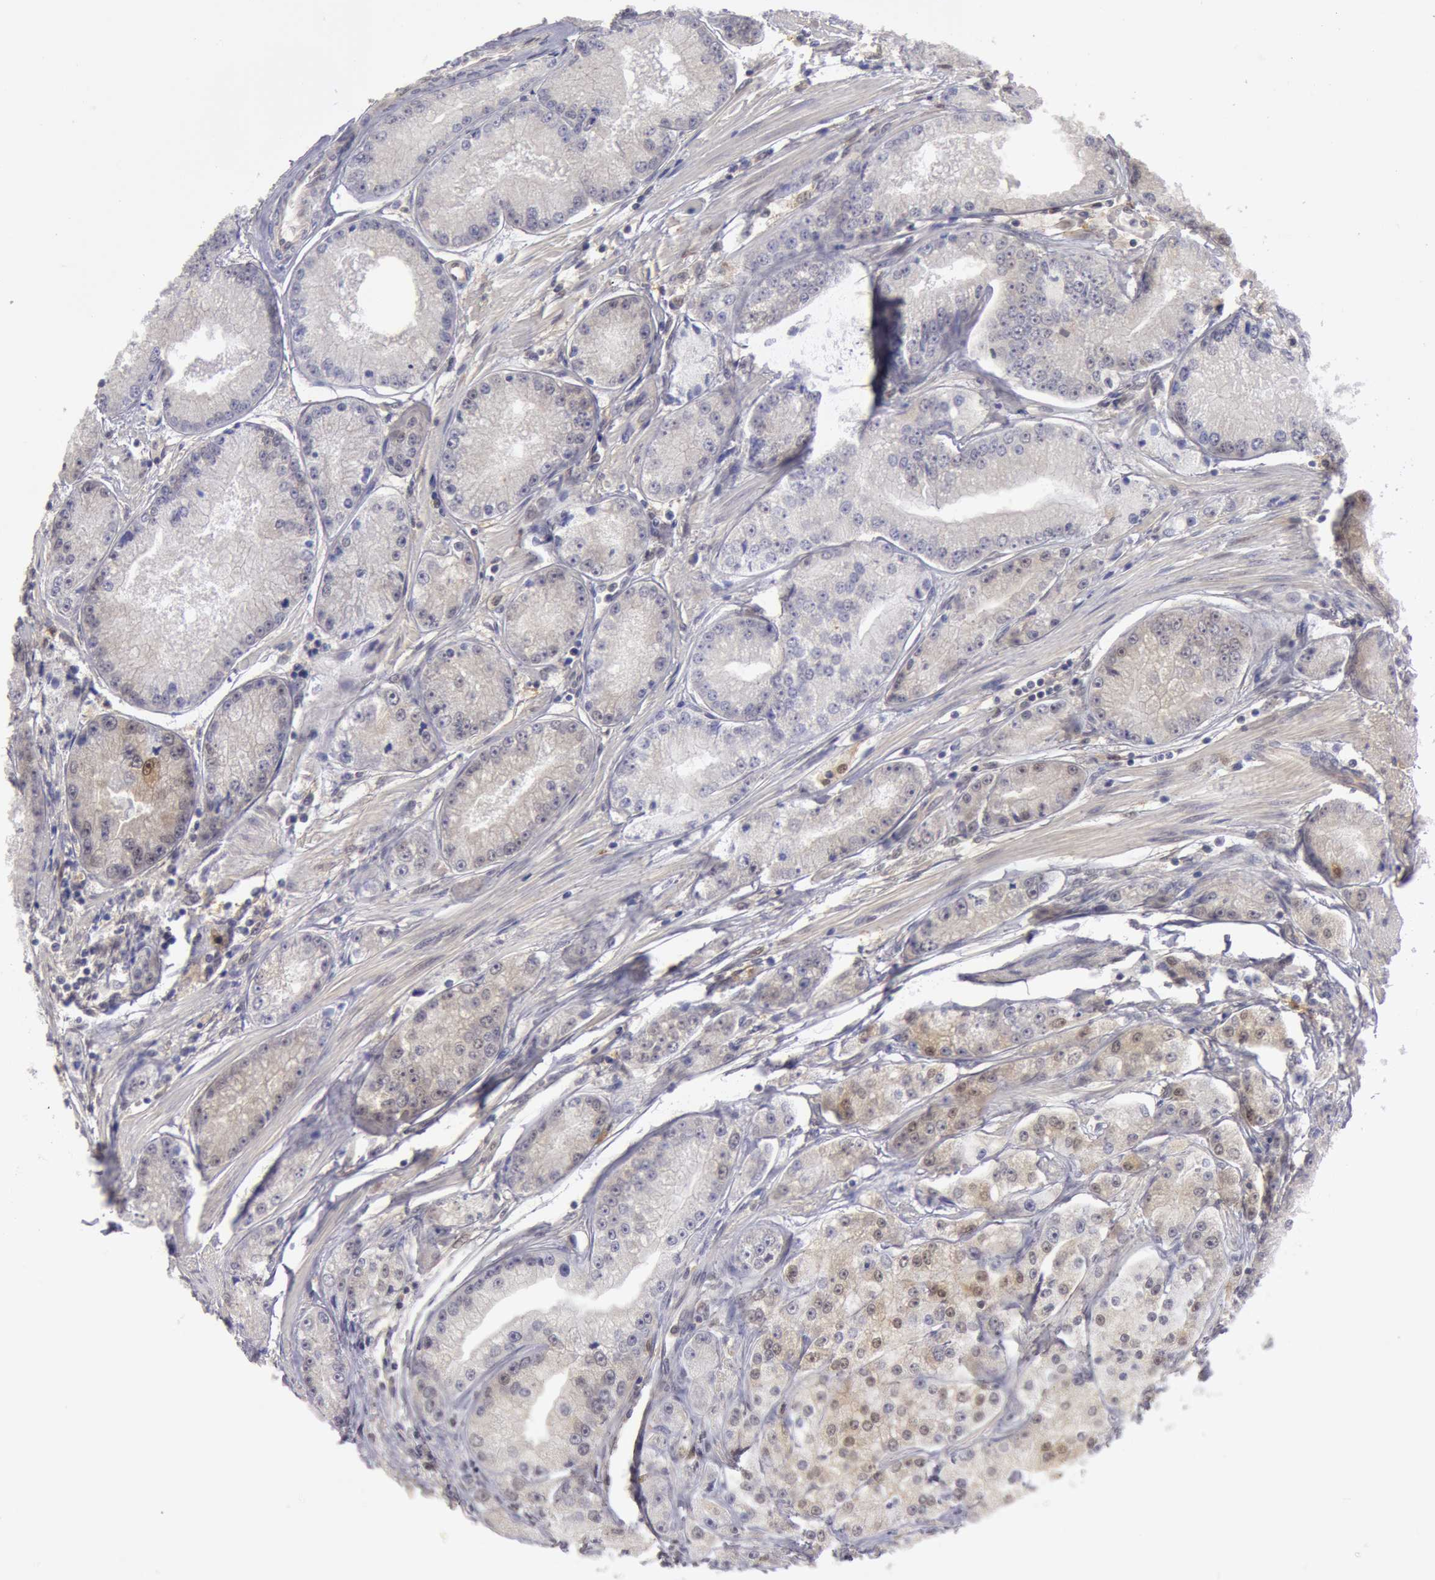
{"staining": {"intensity": "negative", "quantity": "none", "location": "none"}, "tissue": "prostate cancer", "cell_type": "Tumor cells", "image_type": "cancer", "snomed": [{"axis": "morphology", "description": "Adenocarcinoma, Medium grade"}, {"axis": "topography", "description": "Prostate"}], "caption": "Human medium-grade adenocarcinoma (prostate) stained for a protein using immunohistochemistry (IHC) reveals no staining in tumor cells.", "gene": "TXNRD1", "patient": {"sex": "male", "age": 72}}